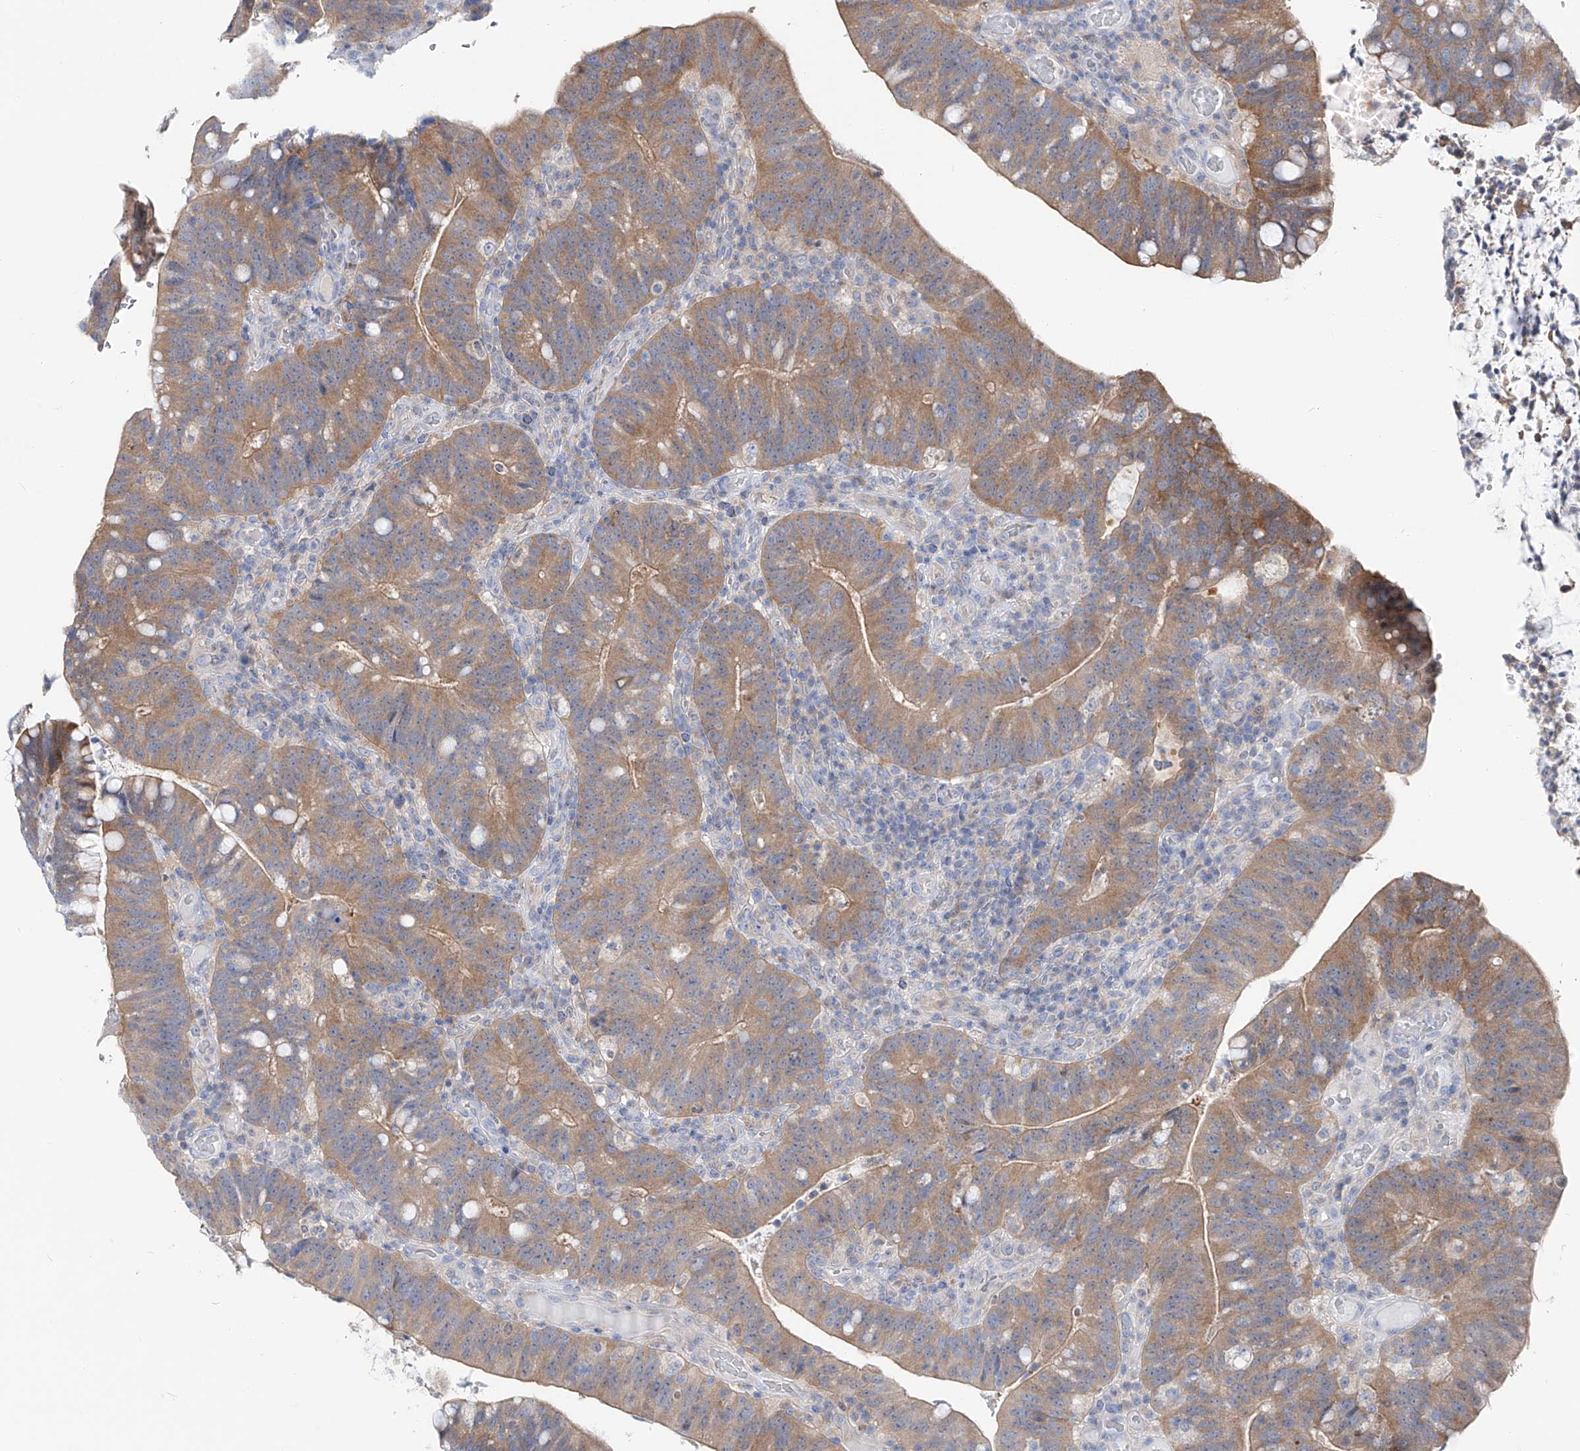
{"staining": {"intensity": "moderate", "quantity": ">75%", "location": "cytoplasmic/membranous"}, "tissue": "colorectal cancer", "cell_type": "Tumor cells", "image_type": "cancer", "snomed": [{"axis": "morphology", "description": "Adenocarcinoma, NOS"}, {"axis": "topography", "description": "Colon"}], "caption": "Adenocarcinoma (colorectal) stained with a protein marker reveals moderate staining in tumor cells.", "gene": "UFL1", "patient": {"sex": "female", "age": 66}}